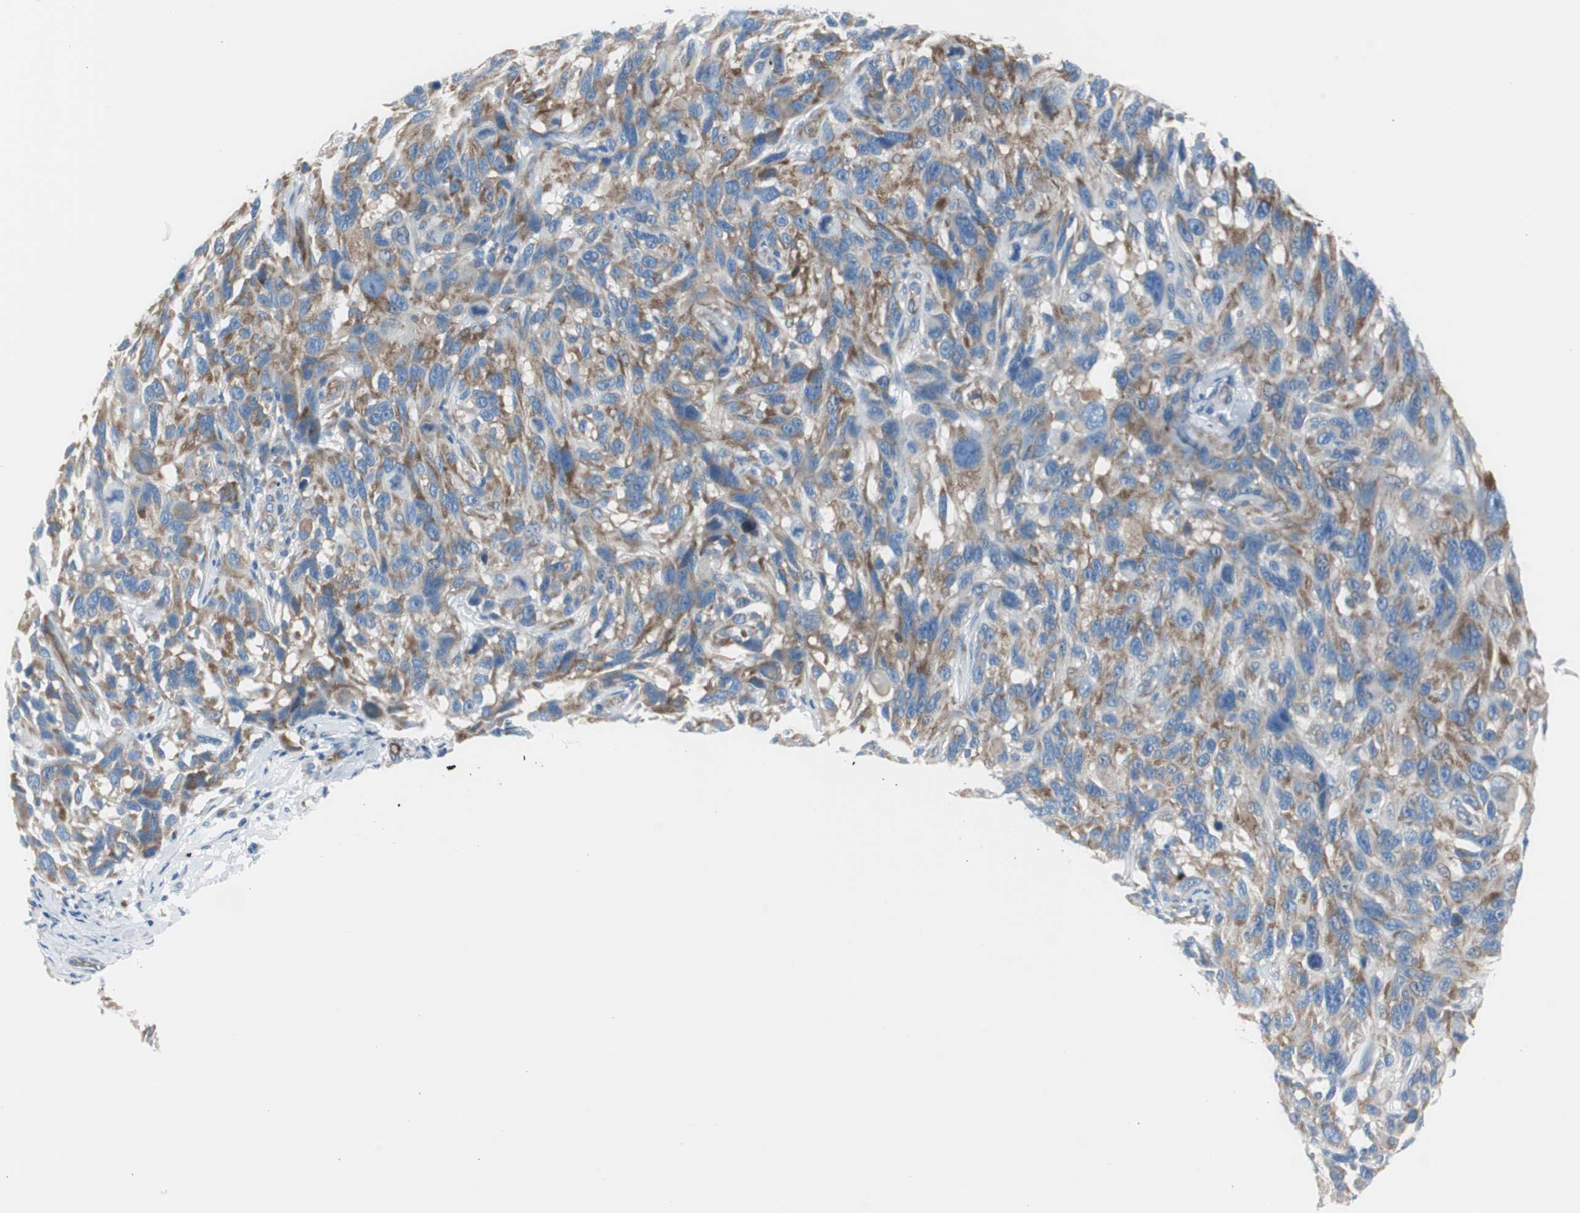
{"staining": {"intensity": "moderate", "quantity": ">75%", "location": "cytoplasmic/membranous"}, "tissue": "melanoma", "cell_type": "Tumor cells", "image_type": "cancer", "snomed": [{"axis": "morphology", "description": "Malignant melanoma, NOS"}, {"axis": "topography", "description": "Skin"}], "caption": "About >75% of tumor cells in human melanoma display moderate cytoplasmic/membranous protein staining as visualized by brown immunohistochemical staining.", "gene": "RPS12", "patient": {"sex": "male", "age": 53}}